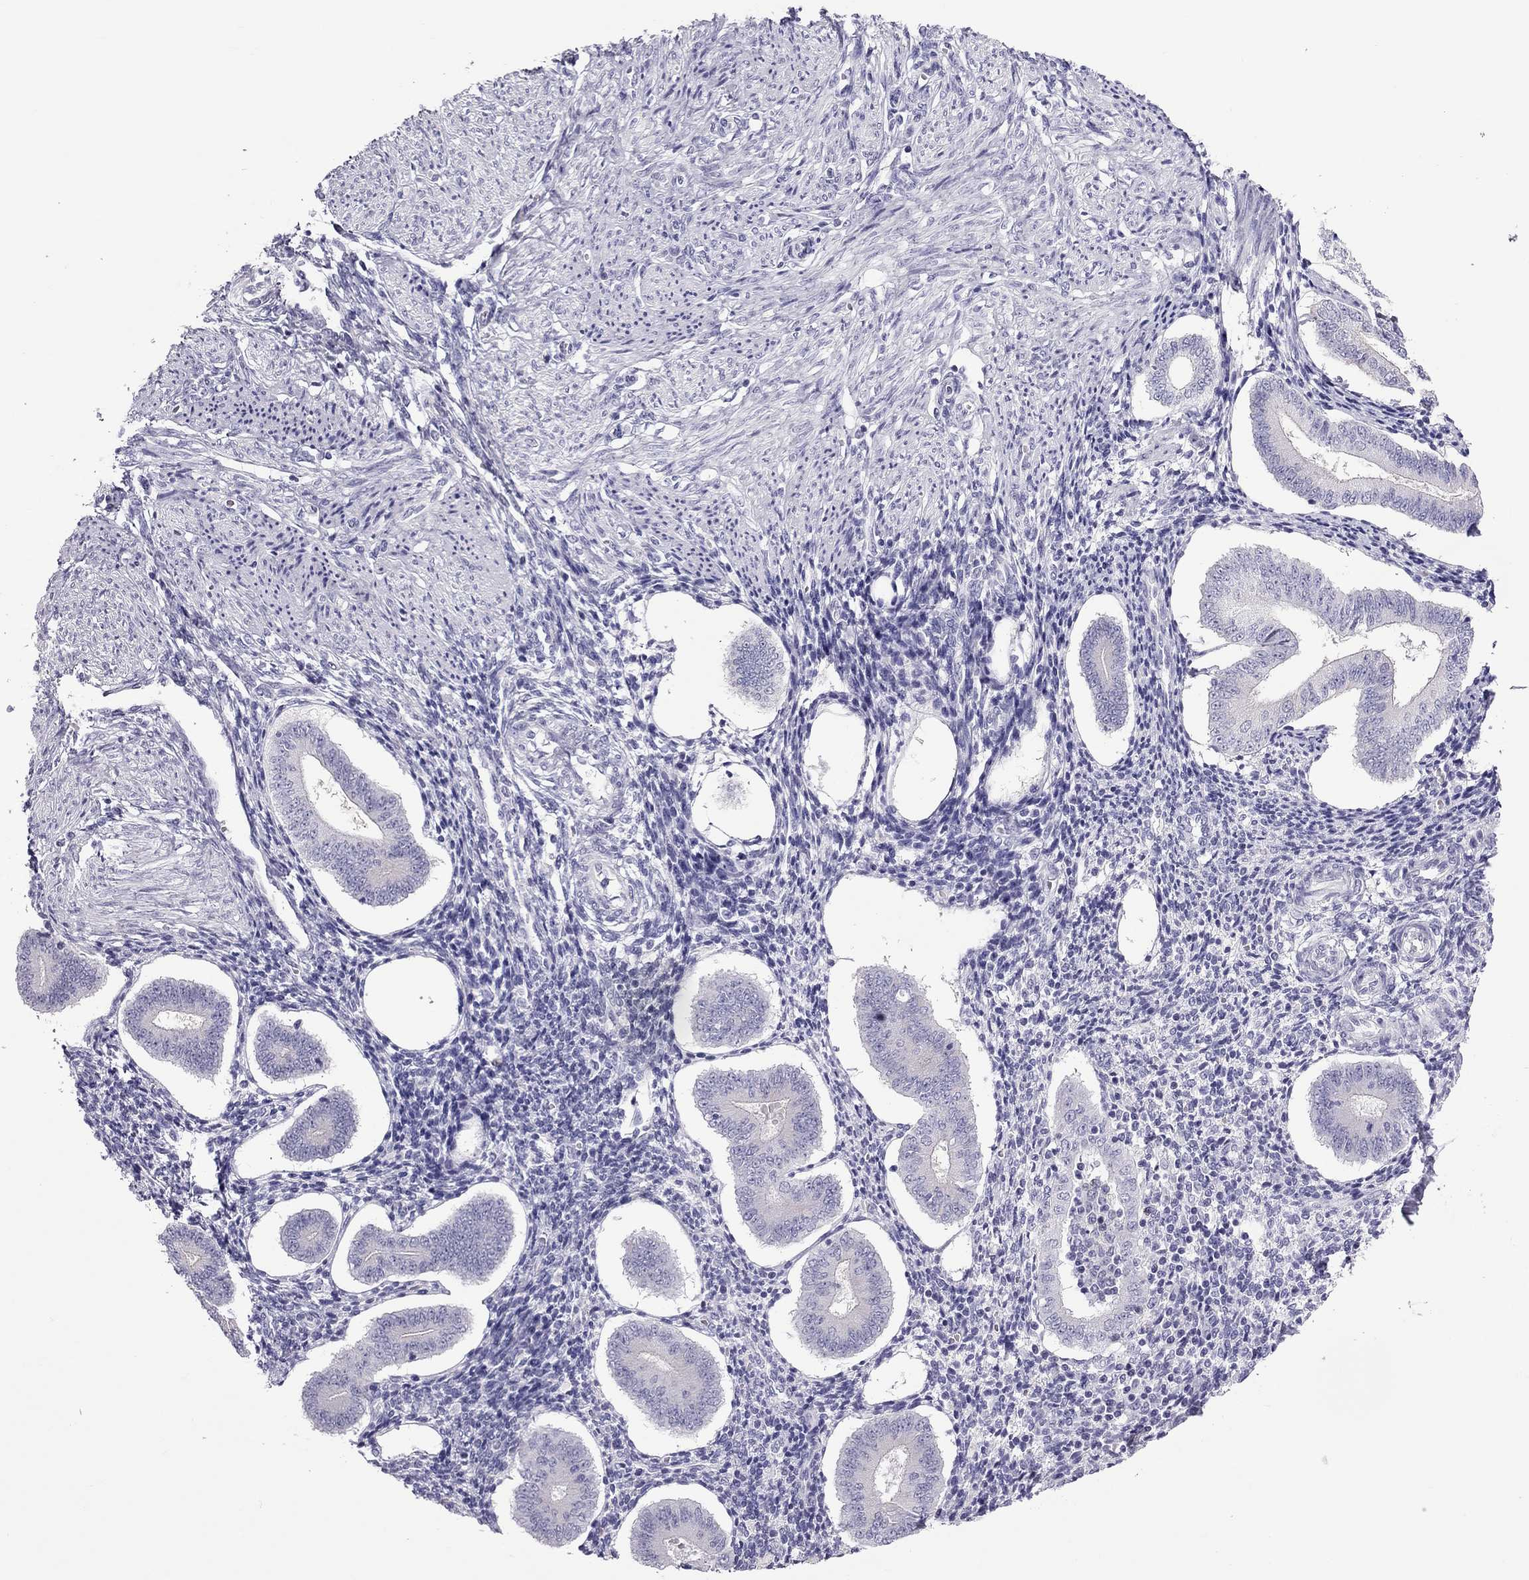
{"staining": {"intensity": "negative", "quantity": "none", "location": "none"}, "tissue": "endometrium", "cell_type": "Cells in endometrial stroma", "image_type": "normal", "snomed": [{"axis": "morphology", "description": "Normal tissue, NOS"}, {"axis": "topography", "description": "Endometrium"}], "caption": "Cells in endometrial stroma show no significant protein expression in normal endometrium. (DAB (3,3'-diaminobenzidine) immunohistochemistry (IHC), high magnification).", "gene": "TEX14", "patient": {"sex": "female", "age": 40}}